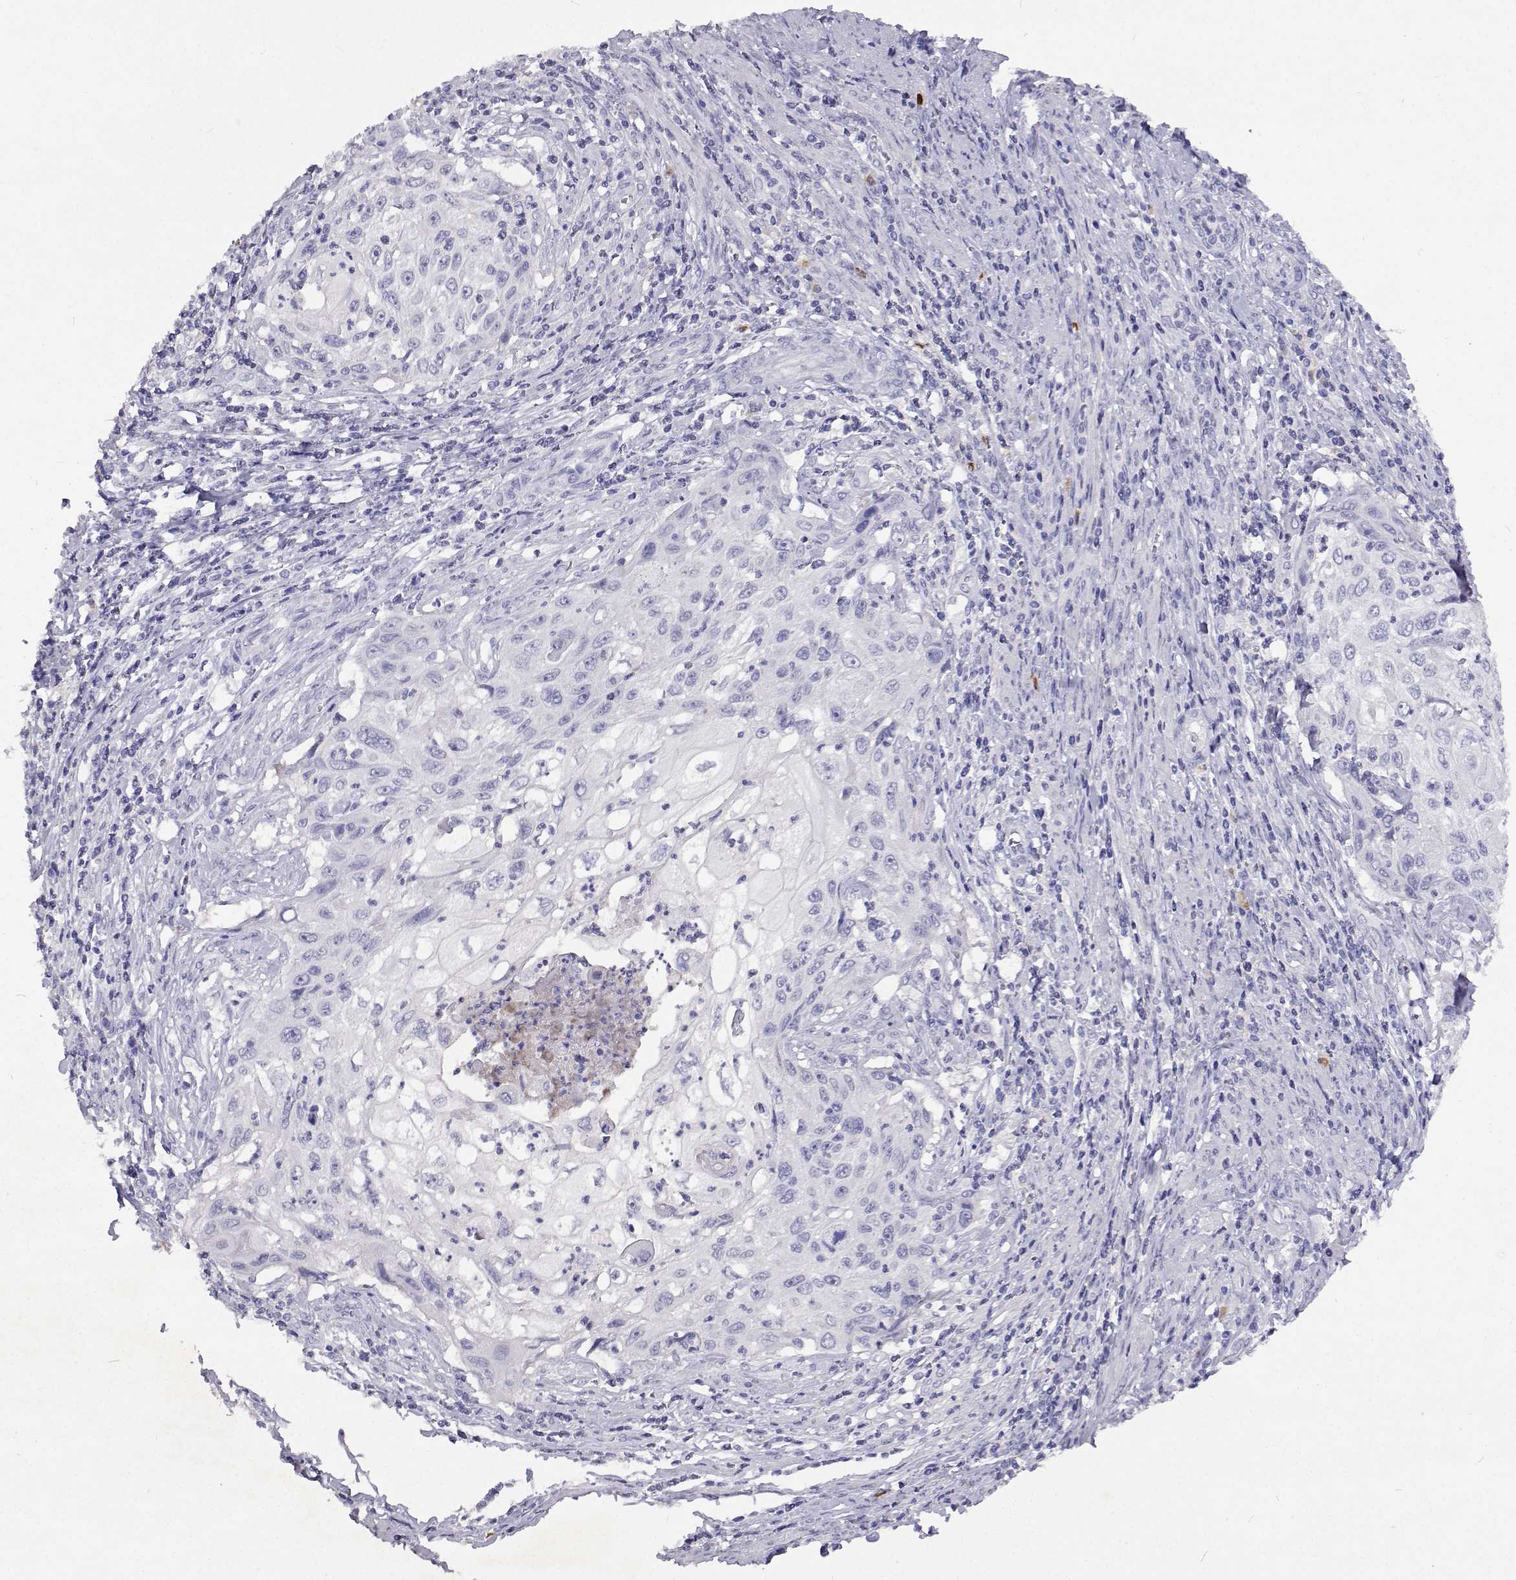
{"staining": {"intensity": "negative", "quantity": "none", "location": "none"}, "tissue": "cervical cancer", "cell_type": "Tumor cells", "image_type": "cancer", "snomed": [{"axis": "morphology", "description": "Squamous cell carcinoma, NOS"}, {"axis": "topography", "description": "Cervix"}], "caption": "Micrograph shows no significant protein expression in tumor cells of cervical cancer.", "gene": "CFAP44", "patient": {"sex": "female", "age": 70}}